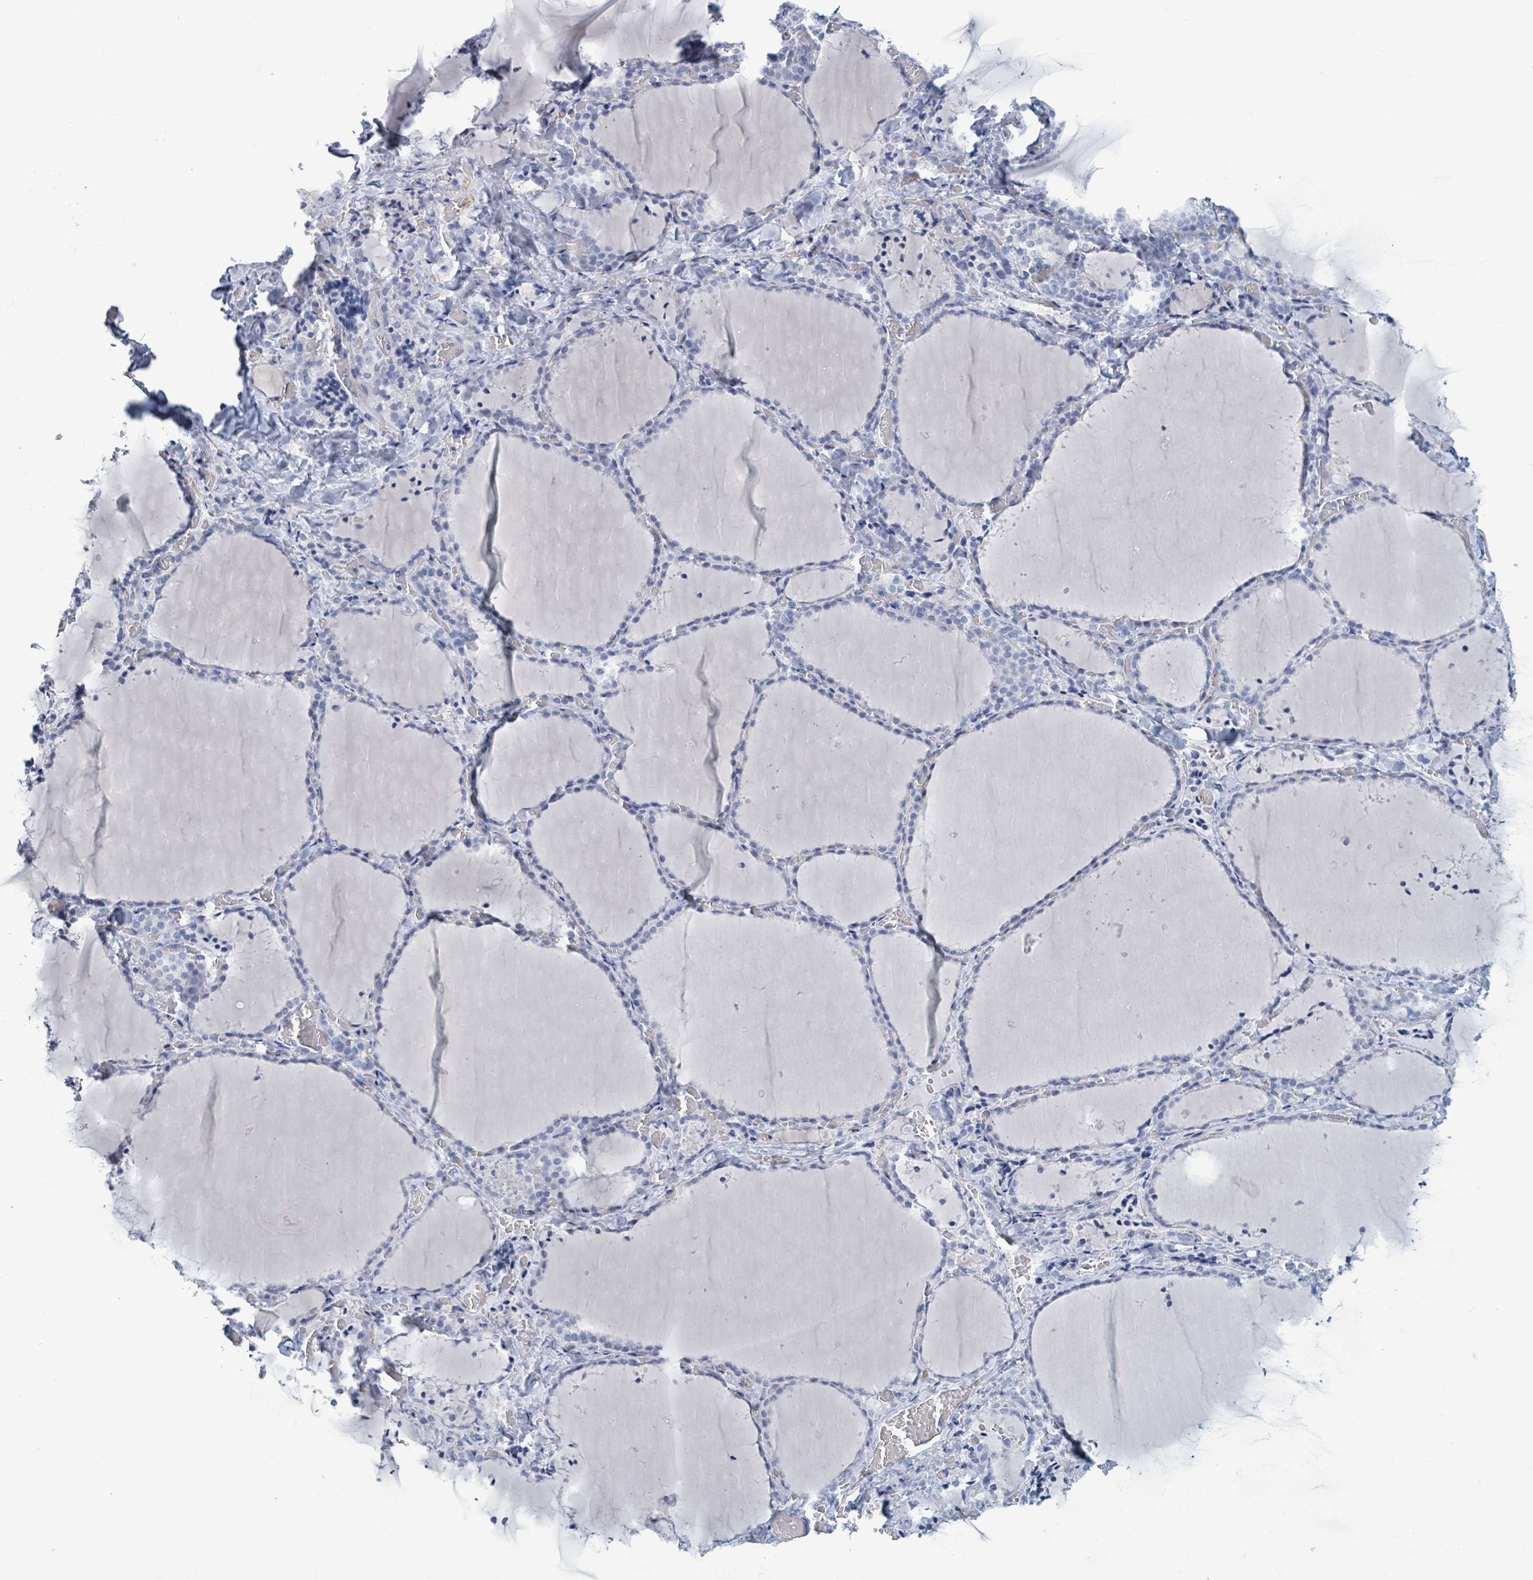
{"staining": {"intensity": "negative", "quantity": "none", "location": "none"}, "tissue": "thyroid gland", "cell_type": "Glandular cells", "image_type": "normal", "snomed": [{"axis": "morphology", "description": "Normal tissue, NOS"}, {"axis": "topography", "description": "Thyroid gland"}], "caption": "Immunohistochemistry of benign human thyroid gland demonstrates no expression in glandular cells.", "gene": "VPS13D", "patient": {"sex": "female", "age": 22}}